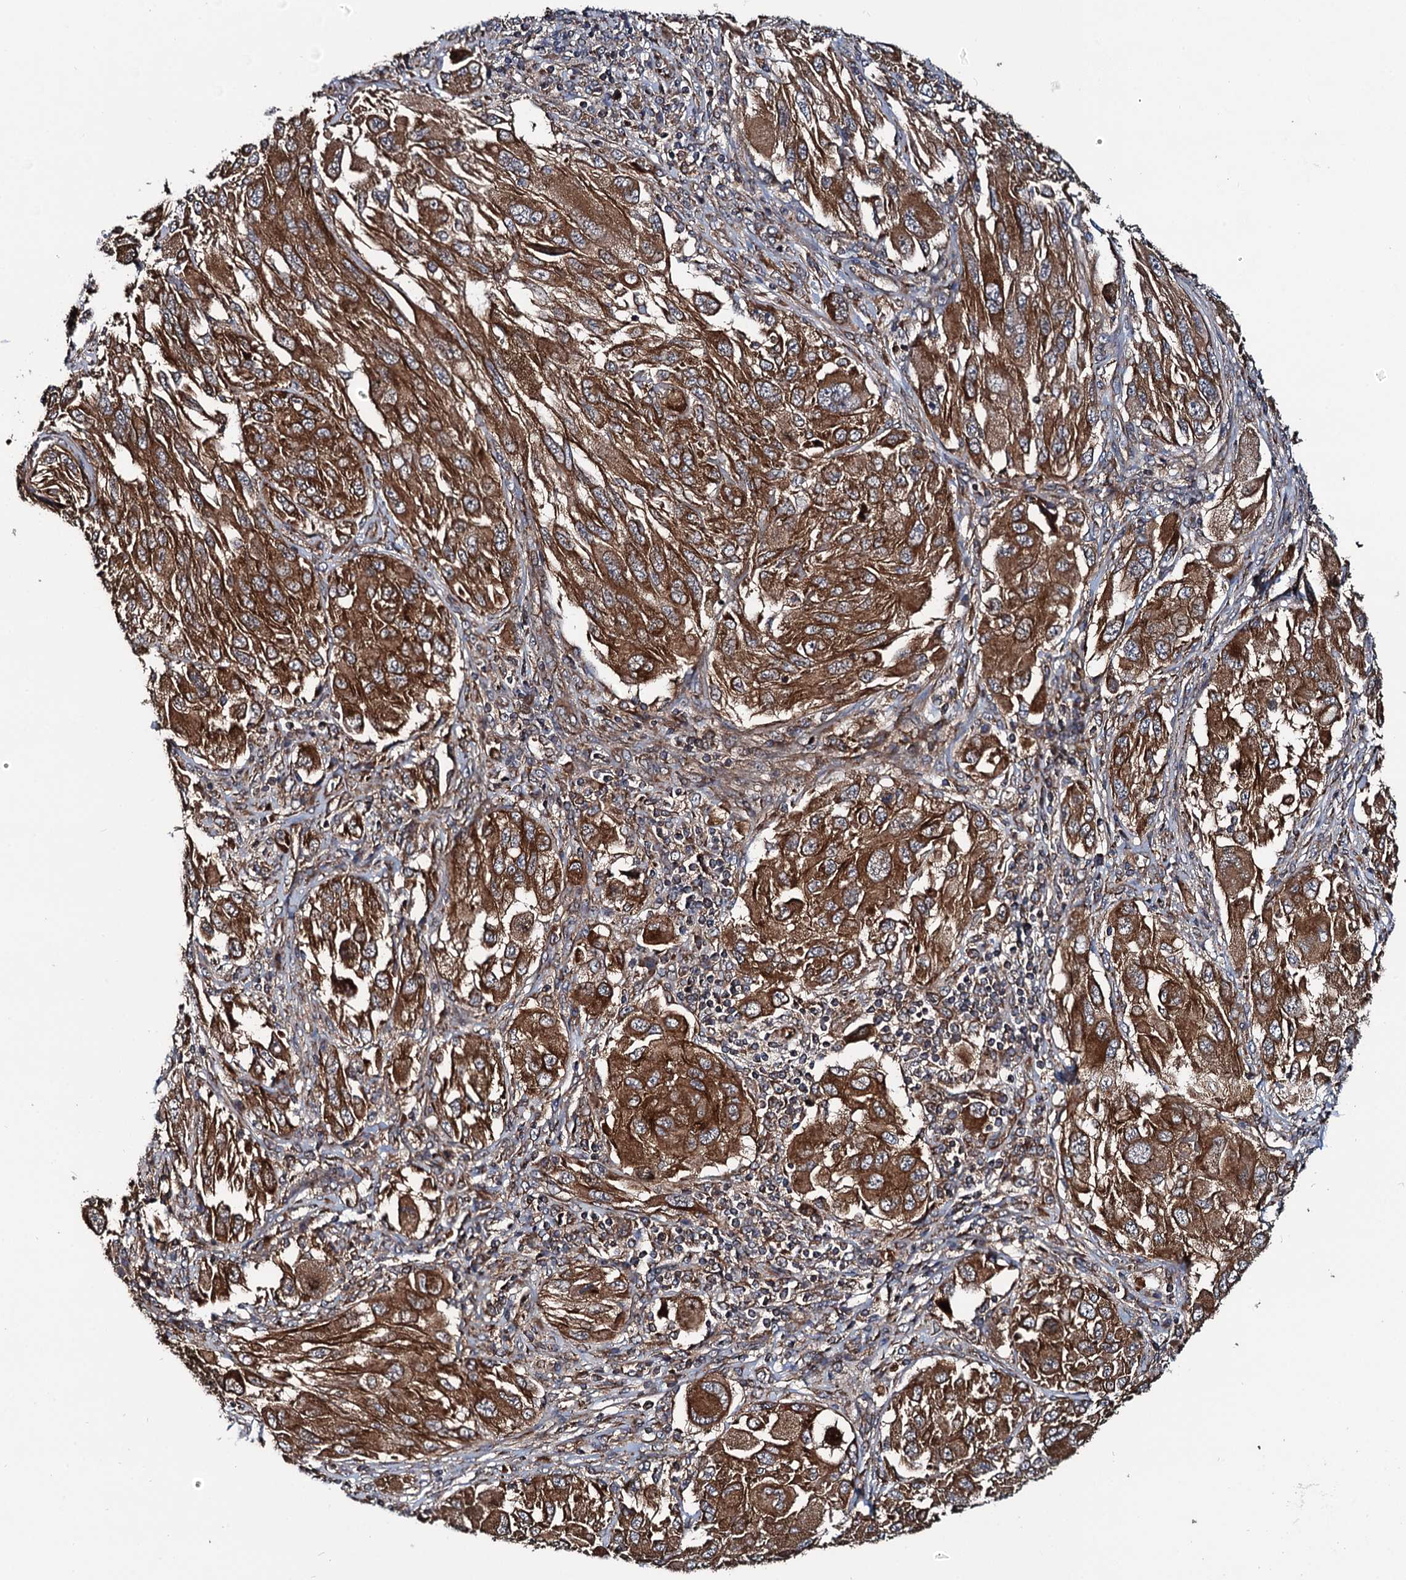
{"staining": {"intensity": "strong", "quantity": ">75%", "location": "cytoplasmic/membranous"}, "tissue": "melanoma", "cell_type": "Tumor cells", "image_type": "cancer", "snomed": [{"axis": "morphology", "description": "Malignant melanoma, NOS"}, {"axis": "topography", "description": "Skin"}], "caption": "Approximately >75% of tumor cells in malignant melanoma demonstrate strong cytoplasmic/membranous protein positivity as visualized by brown immunohistochemical staining.", "gene": "NEK1", "patient": {"sex": "female", "age": 91}}